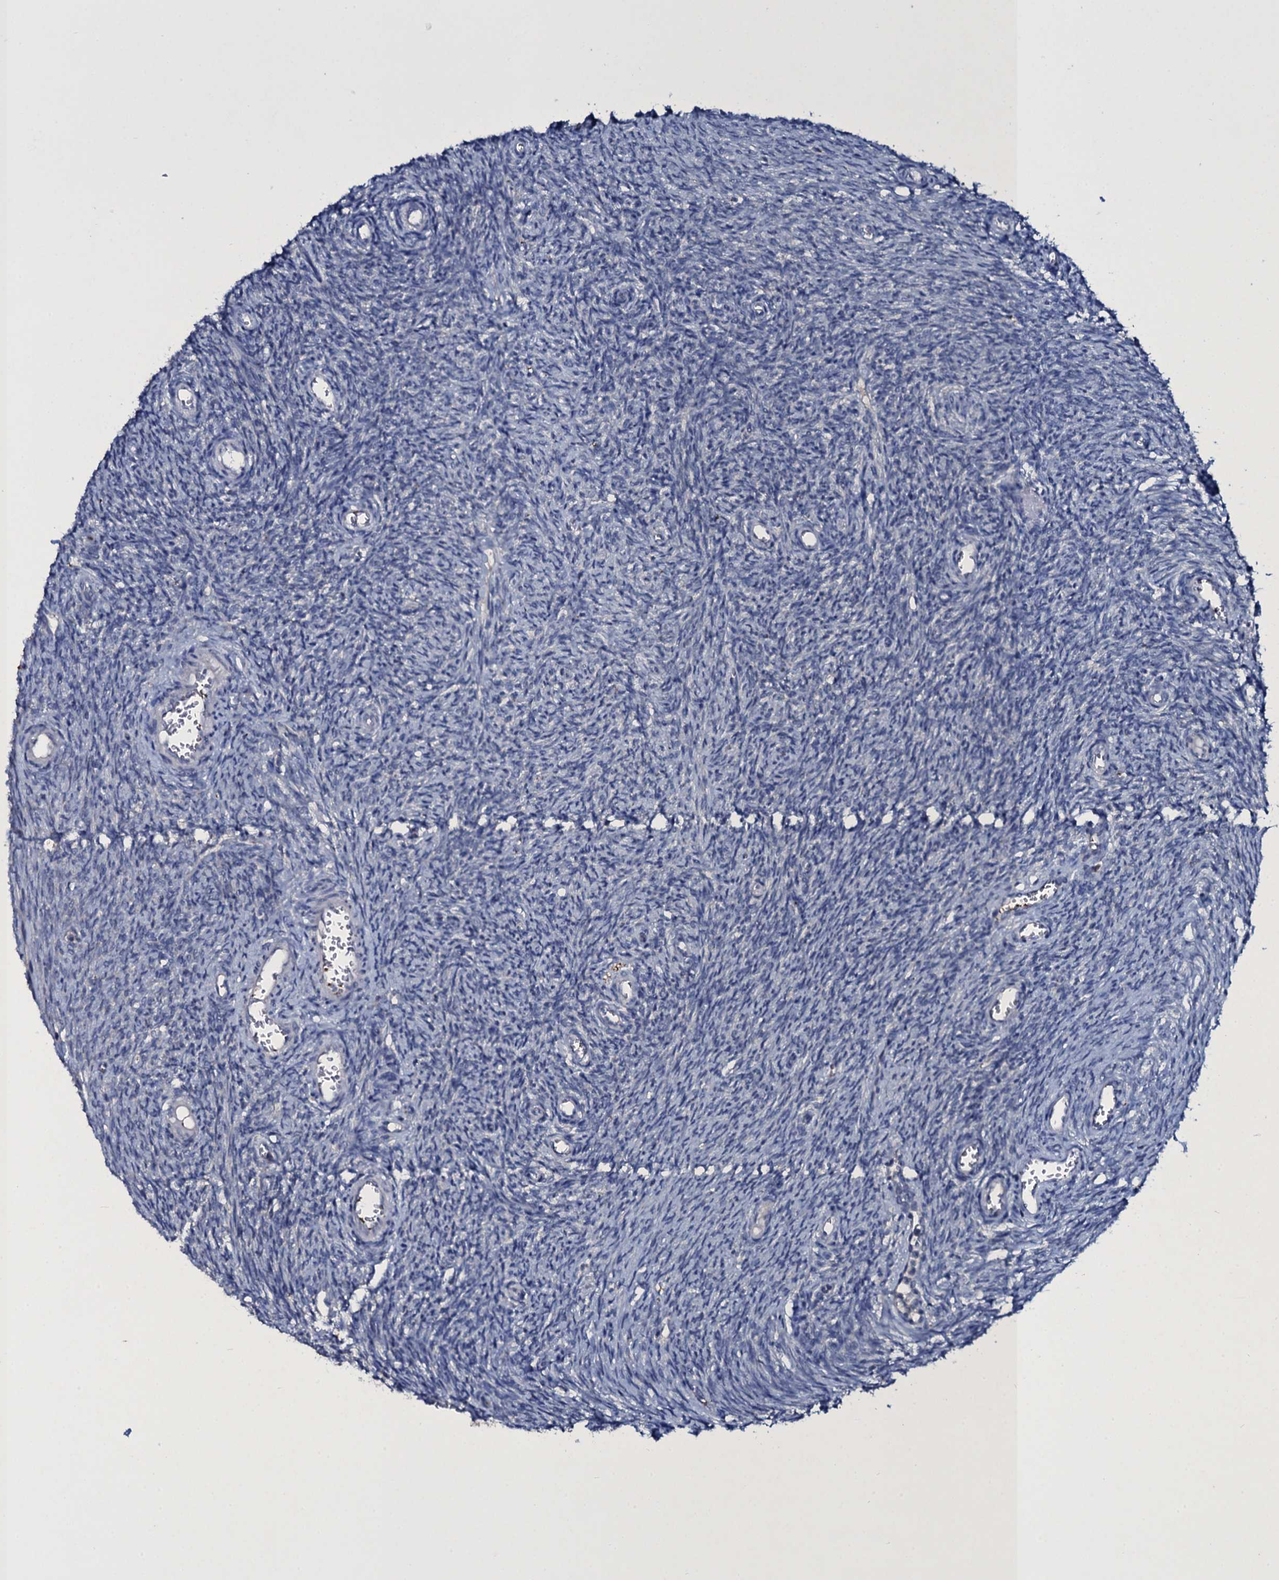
{"staining": {"intensity": "negative", "quantity": "none", "location": "none"}, "tissue": "ovary", "cell_type": "Ovarian stroma cells", "image_type": "normal", "snomed": [{"axis": "morphology", "description": "Normal tissue, NOS"}, {"axis": "topography", "description": "Ovary"}], "caption": "Immunohistochemistry (IHC) histopathology image of unremarkable ovary stained for a protein (brown), which reveals no expression in ovarian stroma cells.", "gene": "TPGS2", "patient": {"sex": "female", "age": 44}}